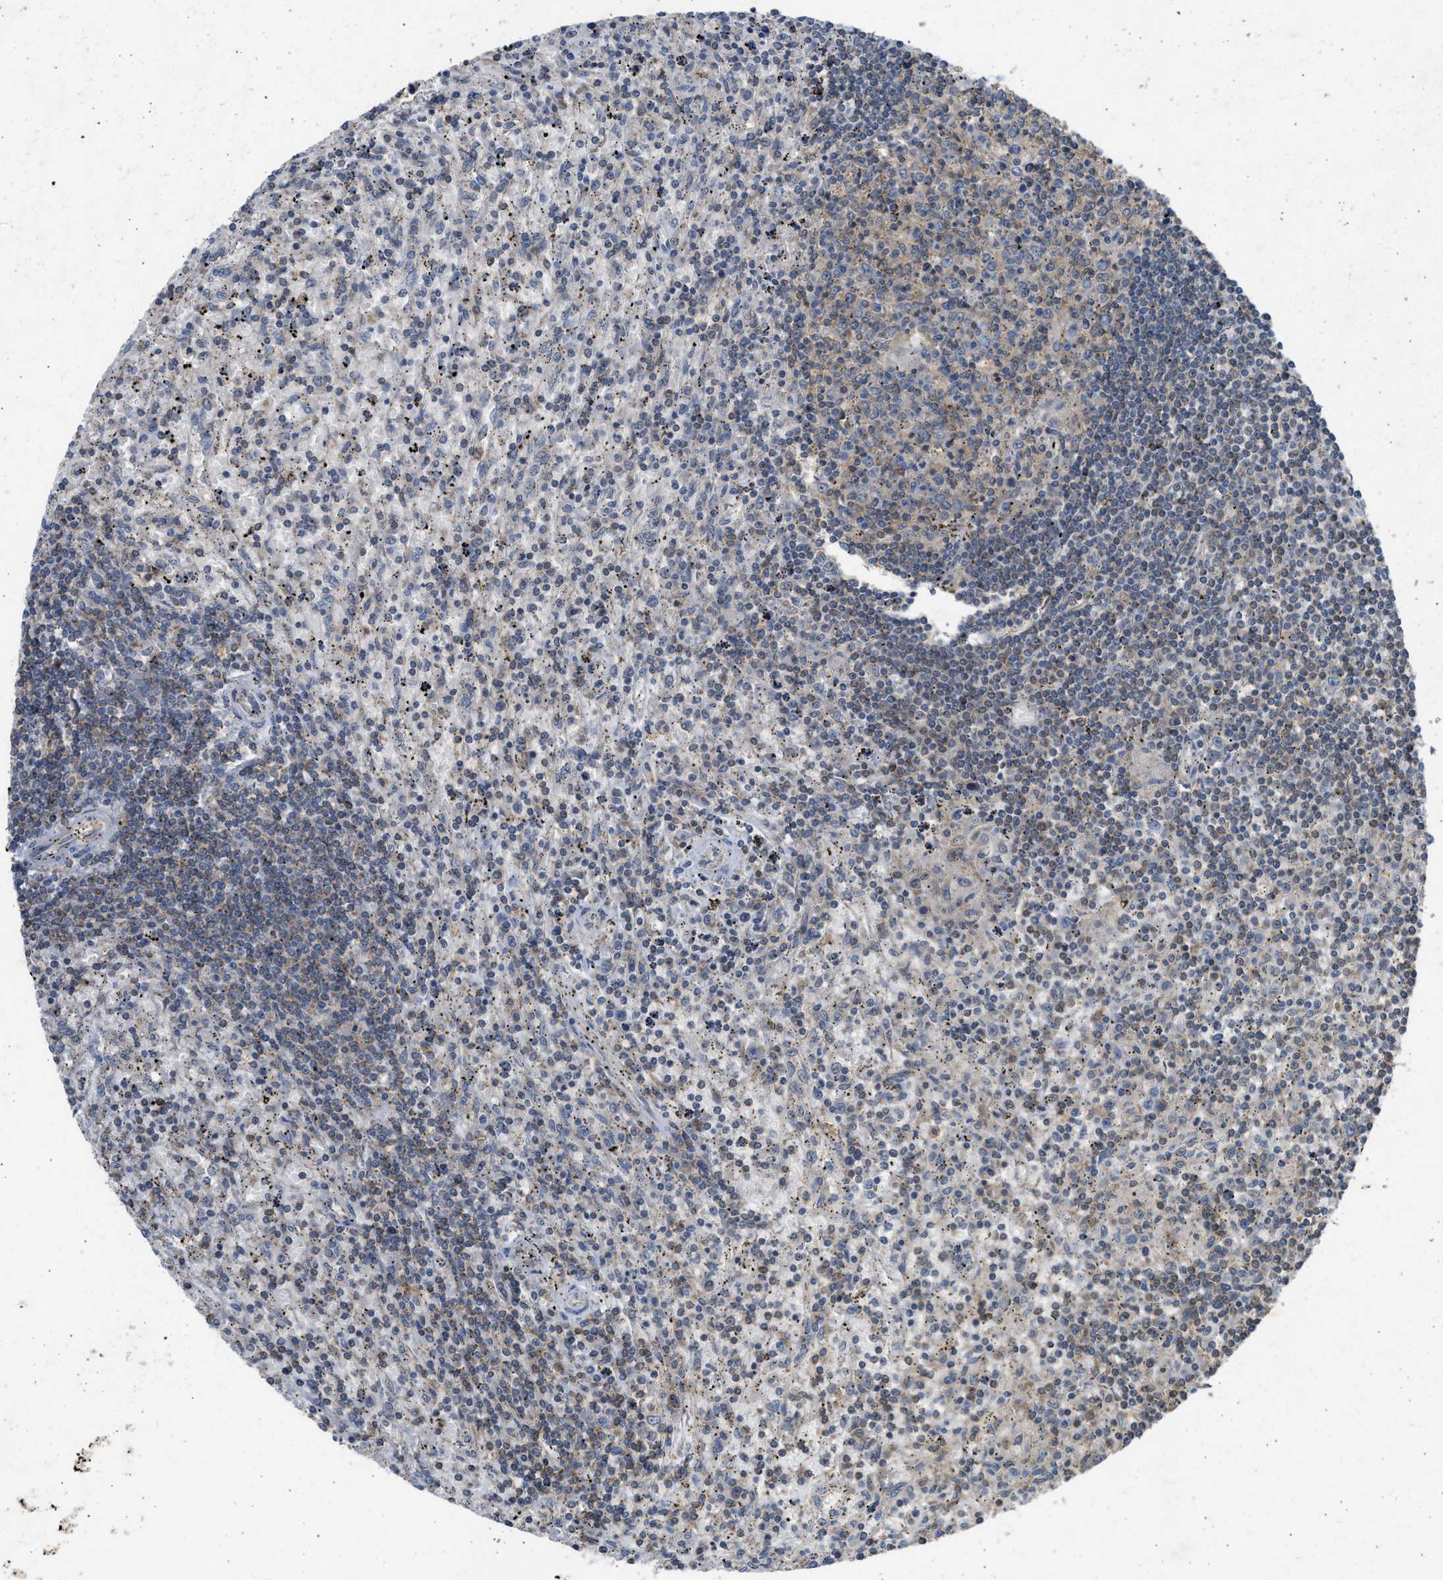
{"staining": {"intensity": "weak", "quantity": ">75%", "location": "cytoplasmic/membranous"}, "tissue": "lymphoma", "cell_type": "Tumor cells", "image_type": "cancer", "snomed": [{"axis": "morphology", "description": "Malignant lymphoma, non-Hodgkin's type, Low grade"}, {"axis": "topography", "description": "Spleen"}], "caption": "Protein staining of lymphoma tissue exhibits weak cytoplasmic/membranous staining in about >75% of tumor cells. The staining was performed using DAB (3,3'-diaminobenzidine) to visualize the protein expression in brown, while the nuclei were stained in blue with hematoxylin (Magnification: 20x).", "gene": "CYP1A1", "patient": {"sex": "male", "age": 76}}